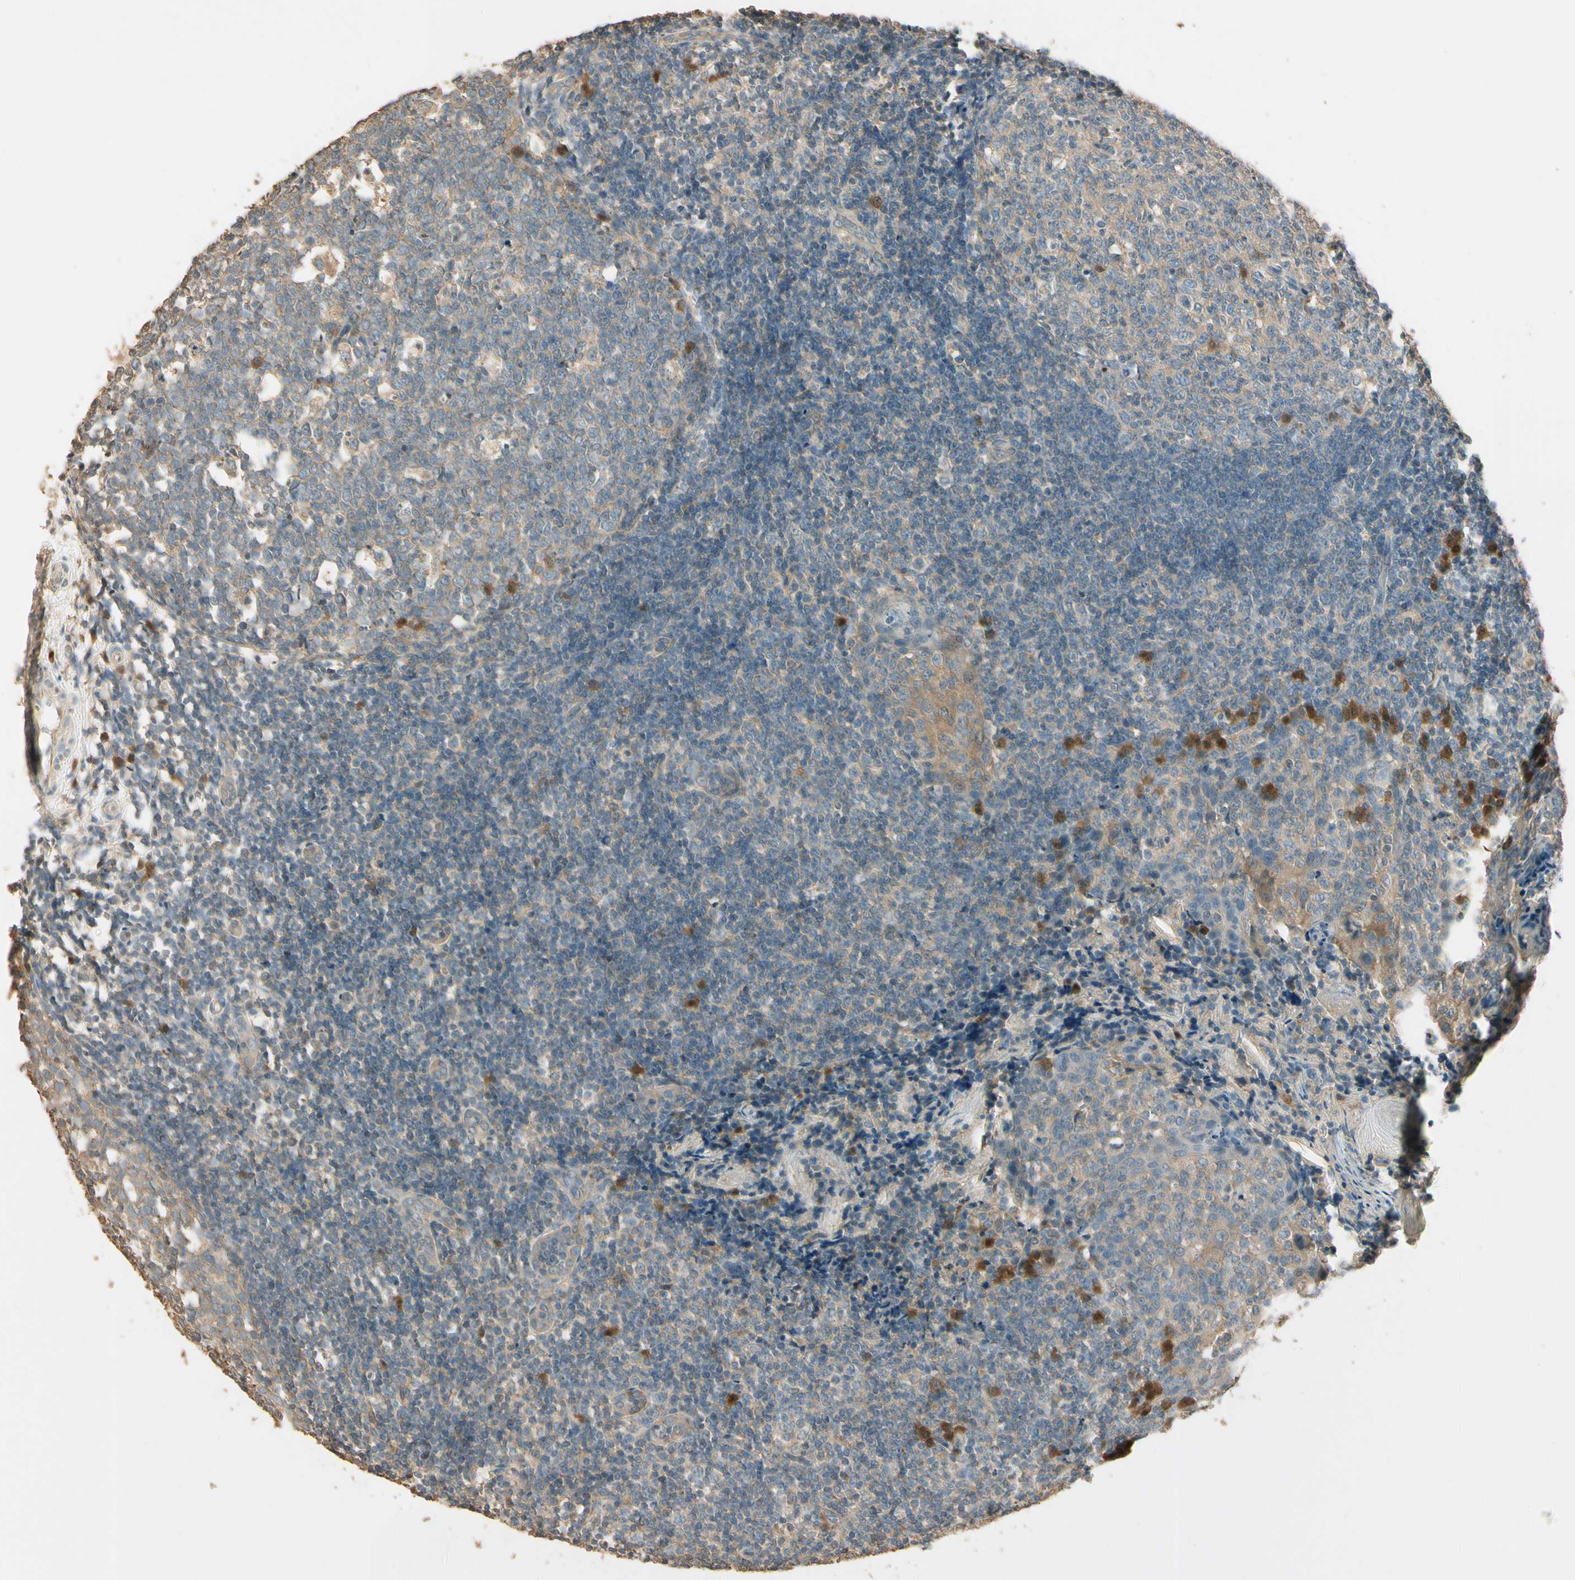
{"staining": {"intensity": "moderate", "quantity": "25%-75%", "location": "cytoplasmic/membranous"}, "tissue": "tonsil", "cell_type": "Germinal center cells", "image_type": "normal", "snomed": [{"axis": "morphology", "description": "Normal tissue, NOS"}, {"axis": "topography", "description": "Tonsil"}], "caption": "Tonsil was stained to show a protein in brown. There is medium levels of moderate cytoplasmic/membranous expression in about 25%-75% of germinal center cells. (brown staining indicates protein expression, while blue staining denotes nuclei).", "gene": "PLXNA1", "patient": {"sex": "female", "age": 19}}